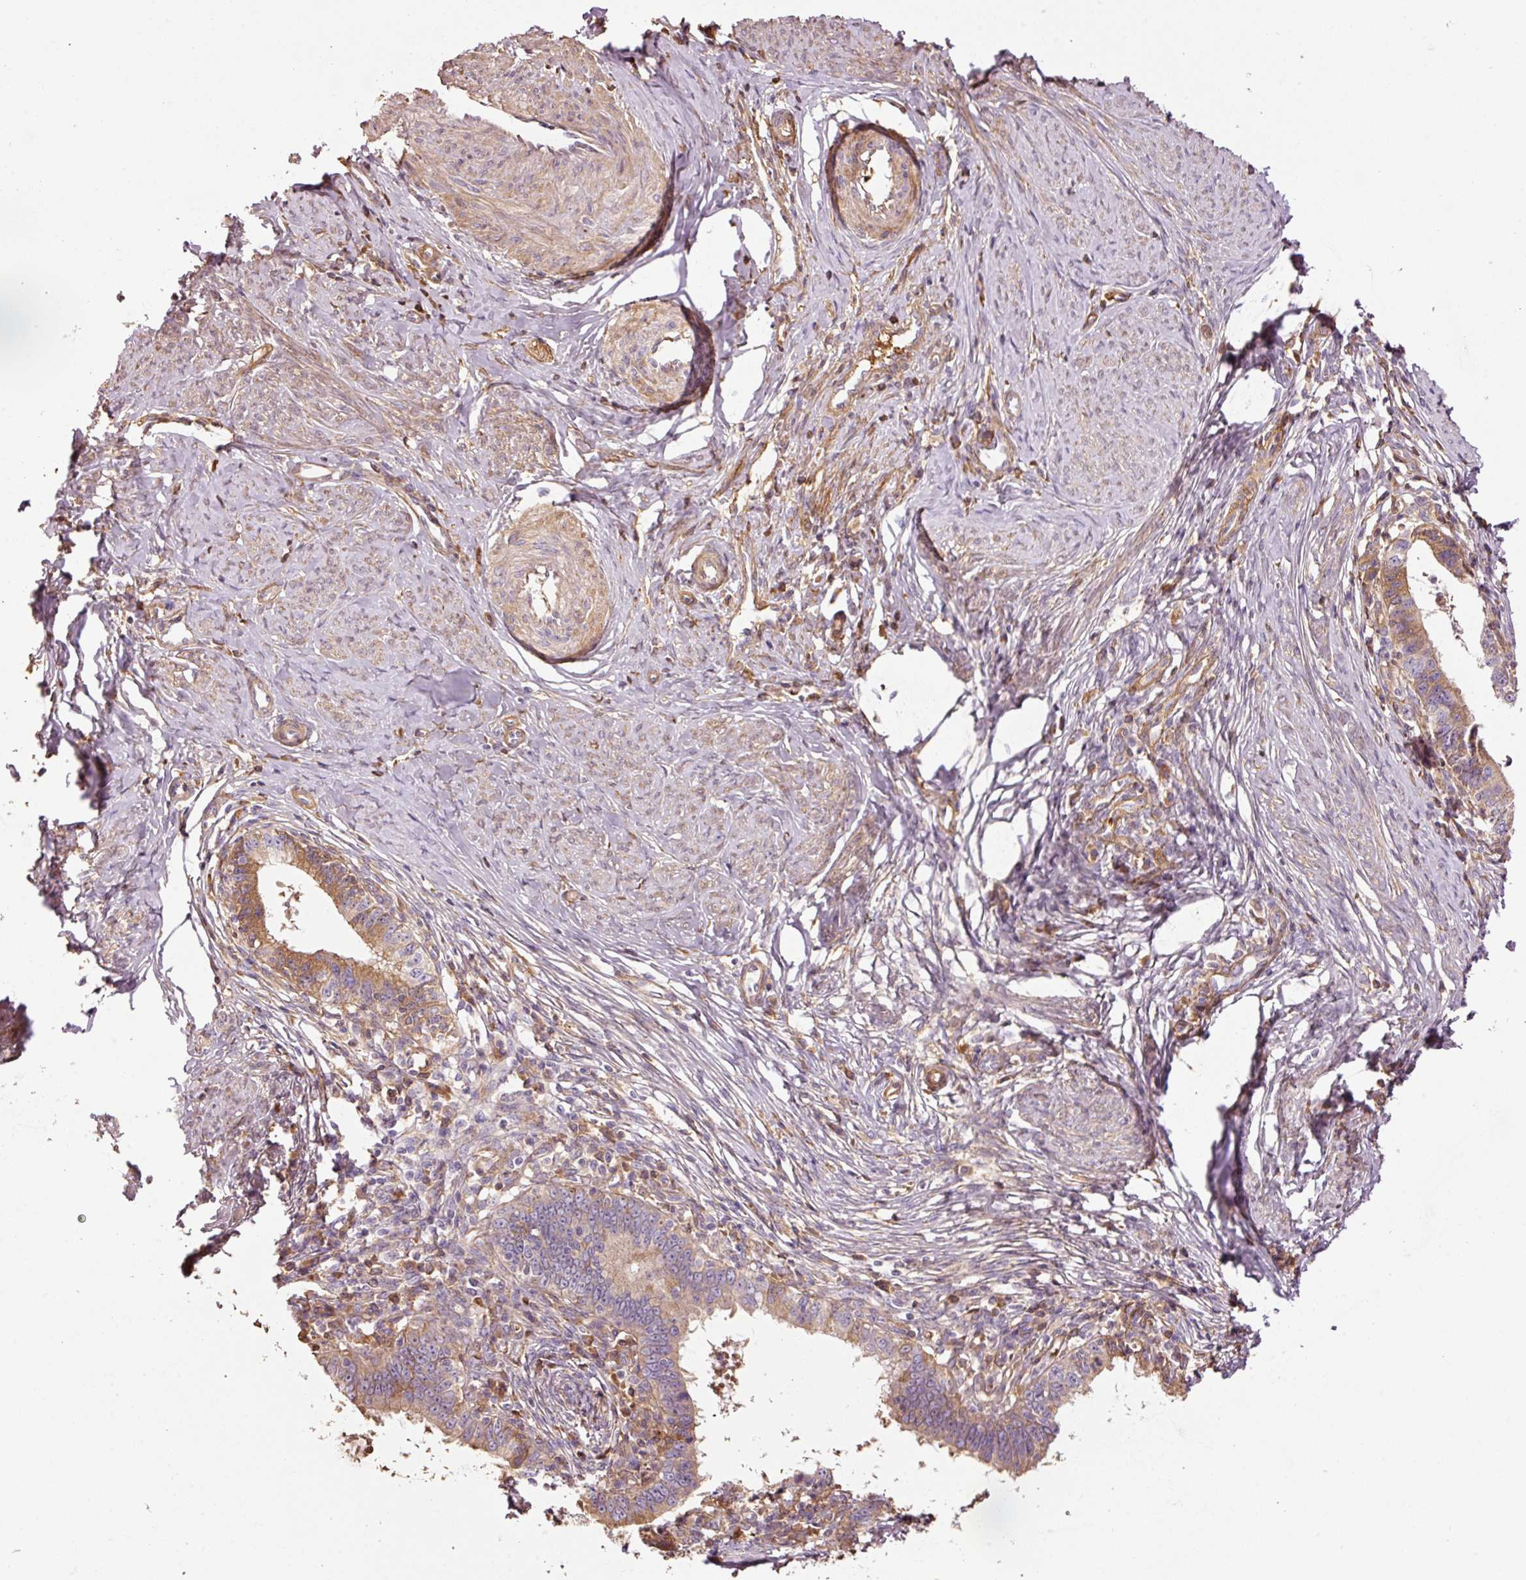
{"staining": {"intensity": "moderate", "quantity": "25%-75%", "location": "cytoplasmic/membranous"}, "tissue": "cervical cancer", "cell_type": "Tumor cells", "image_type": "cancer", "snomed": [{"axis": "morphology", "description": "Adenocarcinoma, NOS"}, {"axis": "topography", "description": "Cervix"}], "caption": "DAB (3,3'-diaminobenzidine) immunohistochemical staining of human adenocarcinoma (cervical) exhibits moderate cytoplasmic/membranous protein expression in approximately 25%-75% of tumor cells.", "gene": "NID2", "patient": {"sex": "female", "age": 36}}